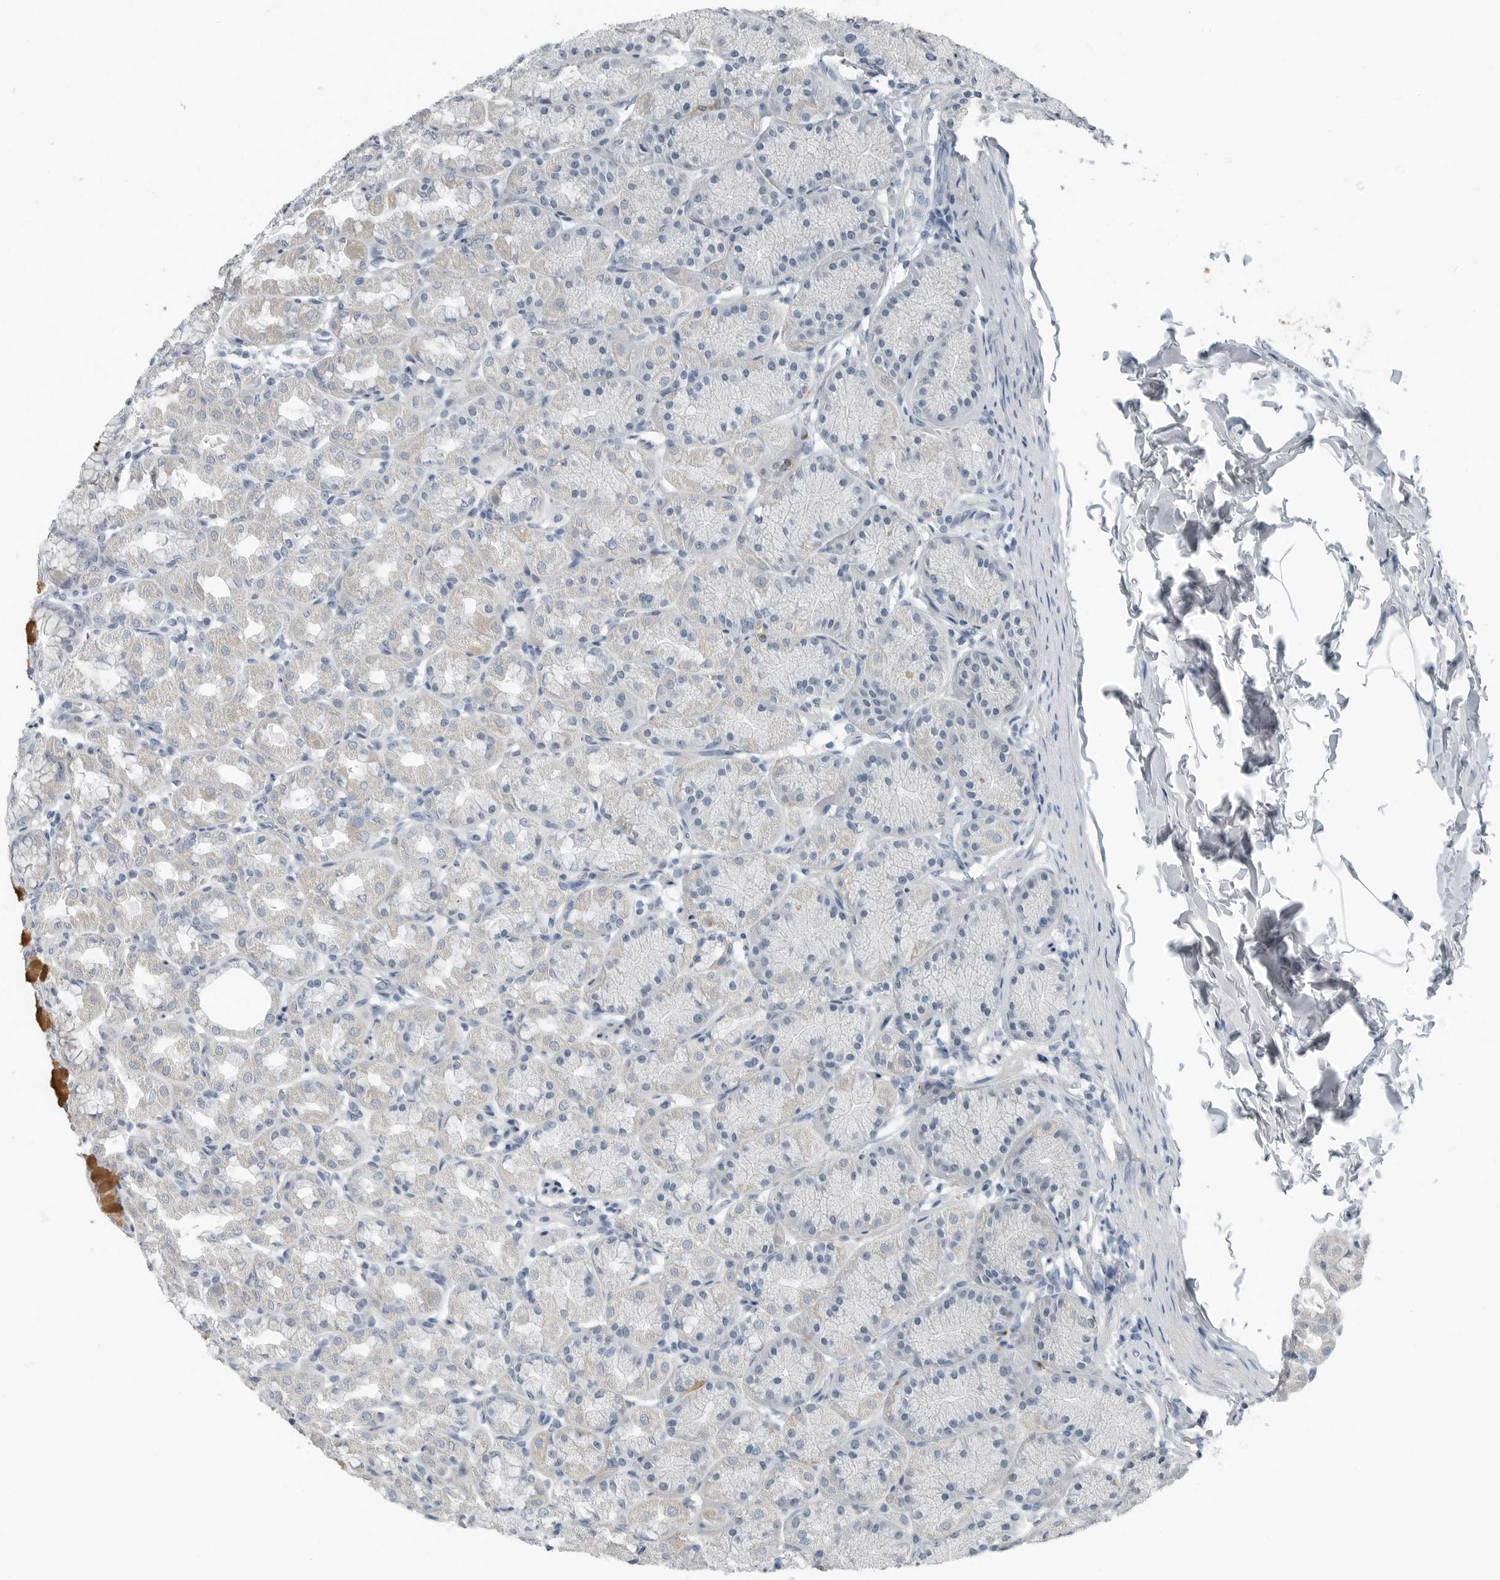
{"staining": {"intensity": "moderate", "quantity": "<25%", "location": "cytoplasmic/membranous"}, "tissue": "stomach", "cell_type": "Glandular cells", "image_type": "normal", "snomed": [{"axis": "morphology", "description": "Normal tissue, NOS"}, {"axis": "topography", "description": "Stomach"}], "caption": "Protein expression analysis of normal stomach displays moderate cytoplasmic/membranous expression in about <25% of glandular cells. (Brightfield microscopy of DAB IHC at high magnification).", "gene": "ZPBP2", "patient": {"sex": "male", "age": 42}}